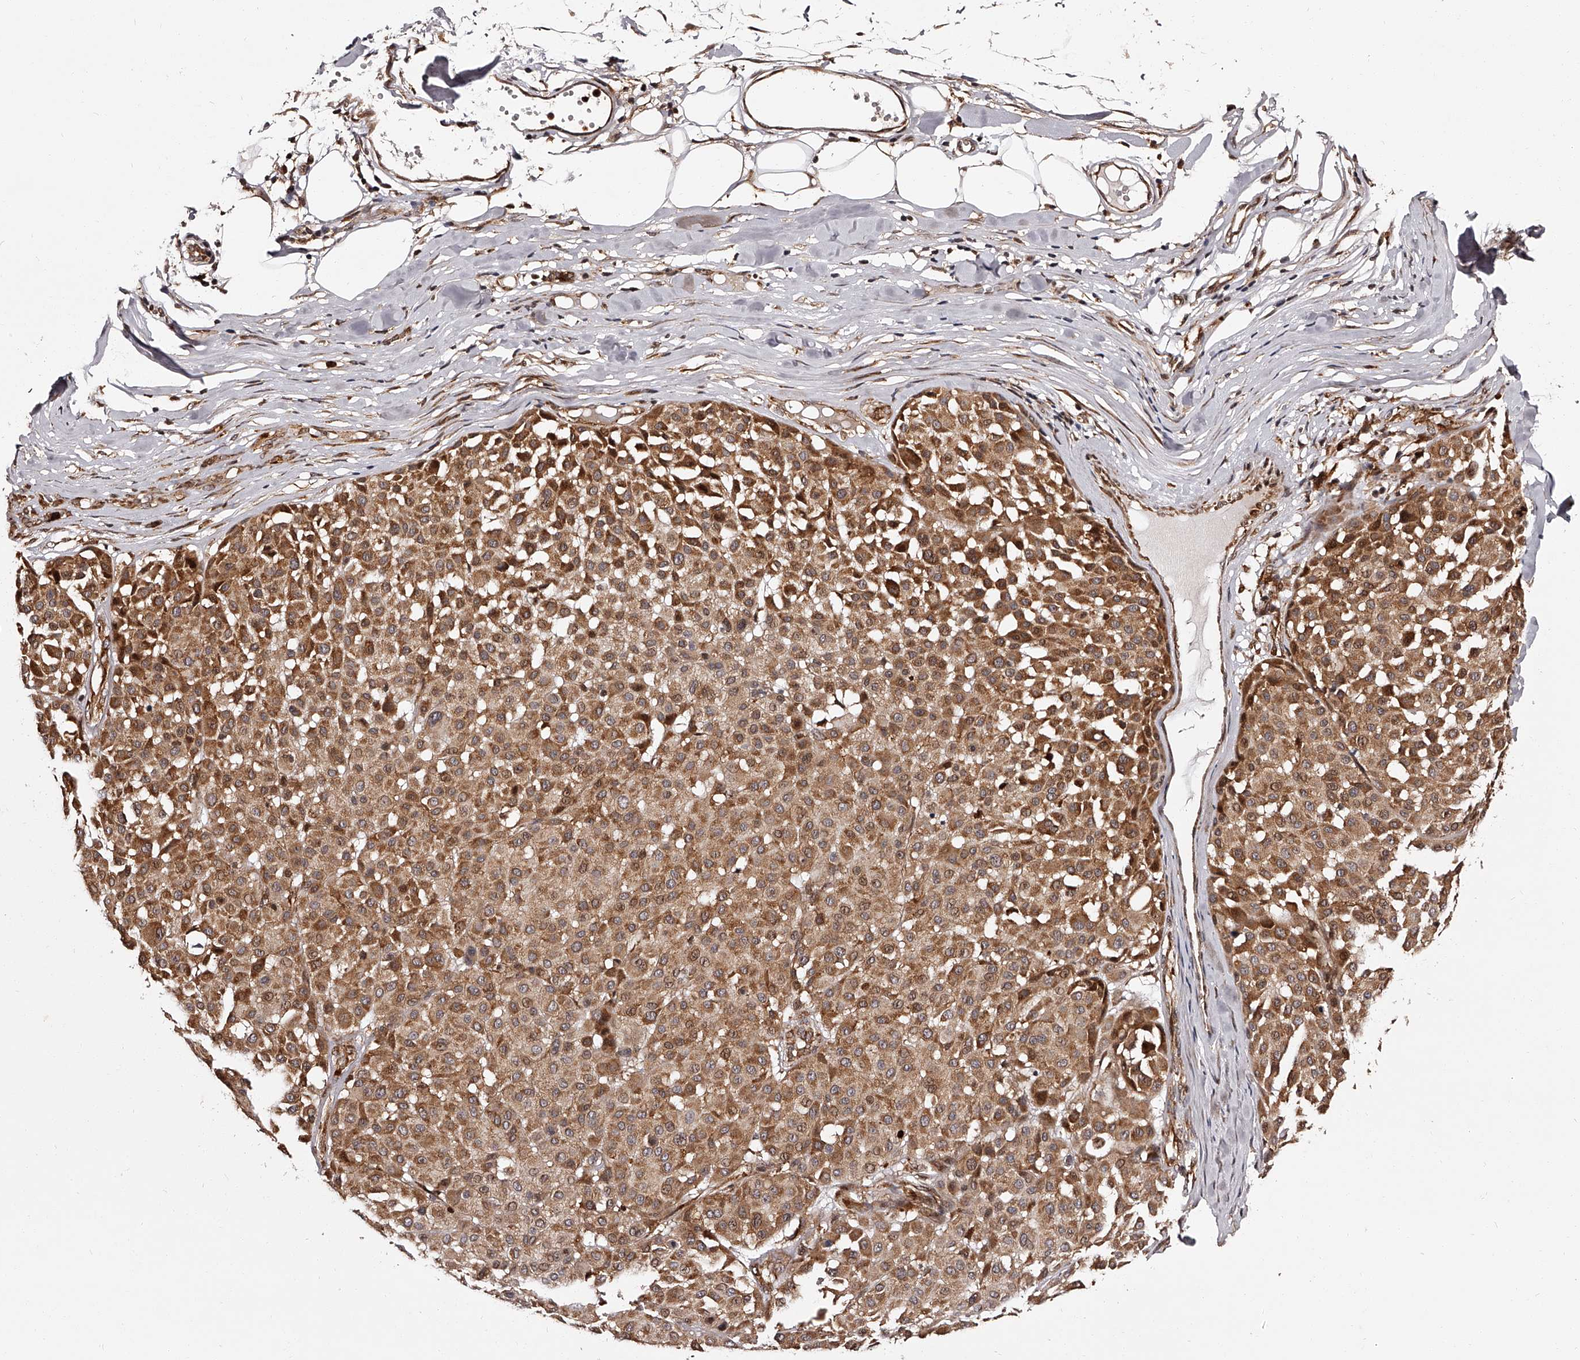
{"staining": {"intensity": "moderate", "quantity": ">75%", "location": "cytoplasmic/membranous"}, "tissue": "melanoma", "cell_type": "Tumor cells", "image_type": "cancer", "snomed": [{"axis": "morphology", "description": "Malignant melanoma, Metastatic site"}, {"axis": "topography", "description": "Soft tissue"}], "caption": "Moderate cytoplasmic/membranous protein staining is identified in approximately >75% of tumor cells in malignant melanoma (metastatic site).", "gene": "RSC1A1", "patient": {"sex": "male", "age": 41}}